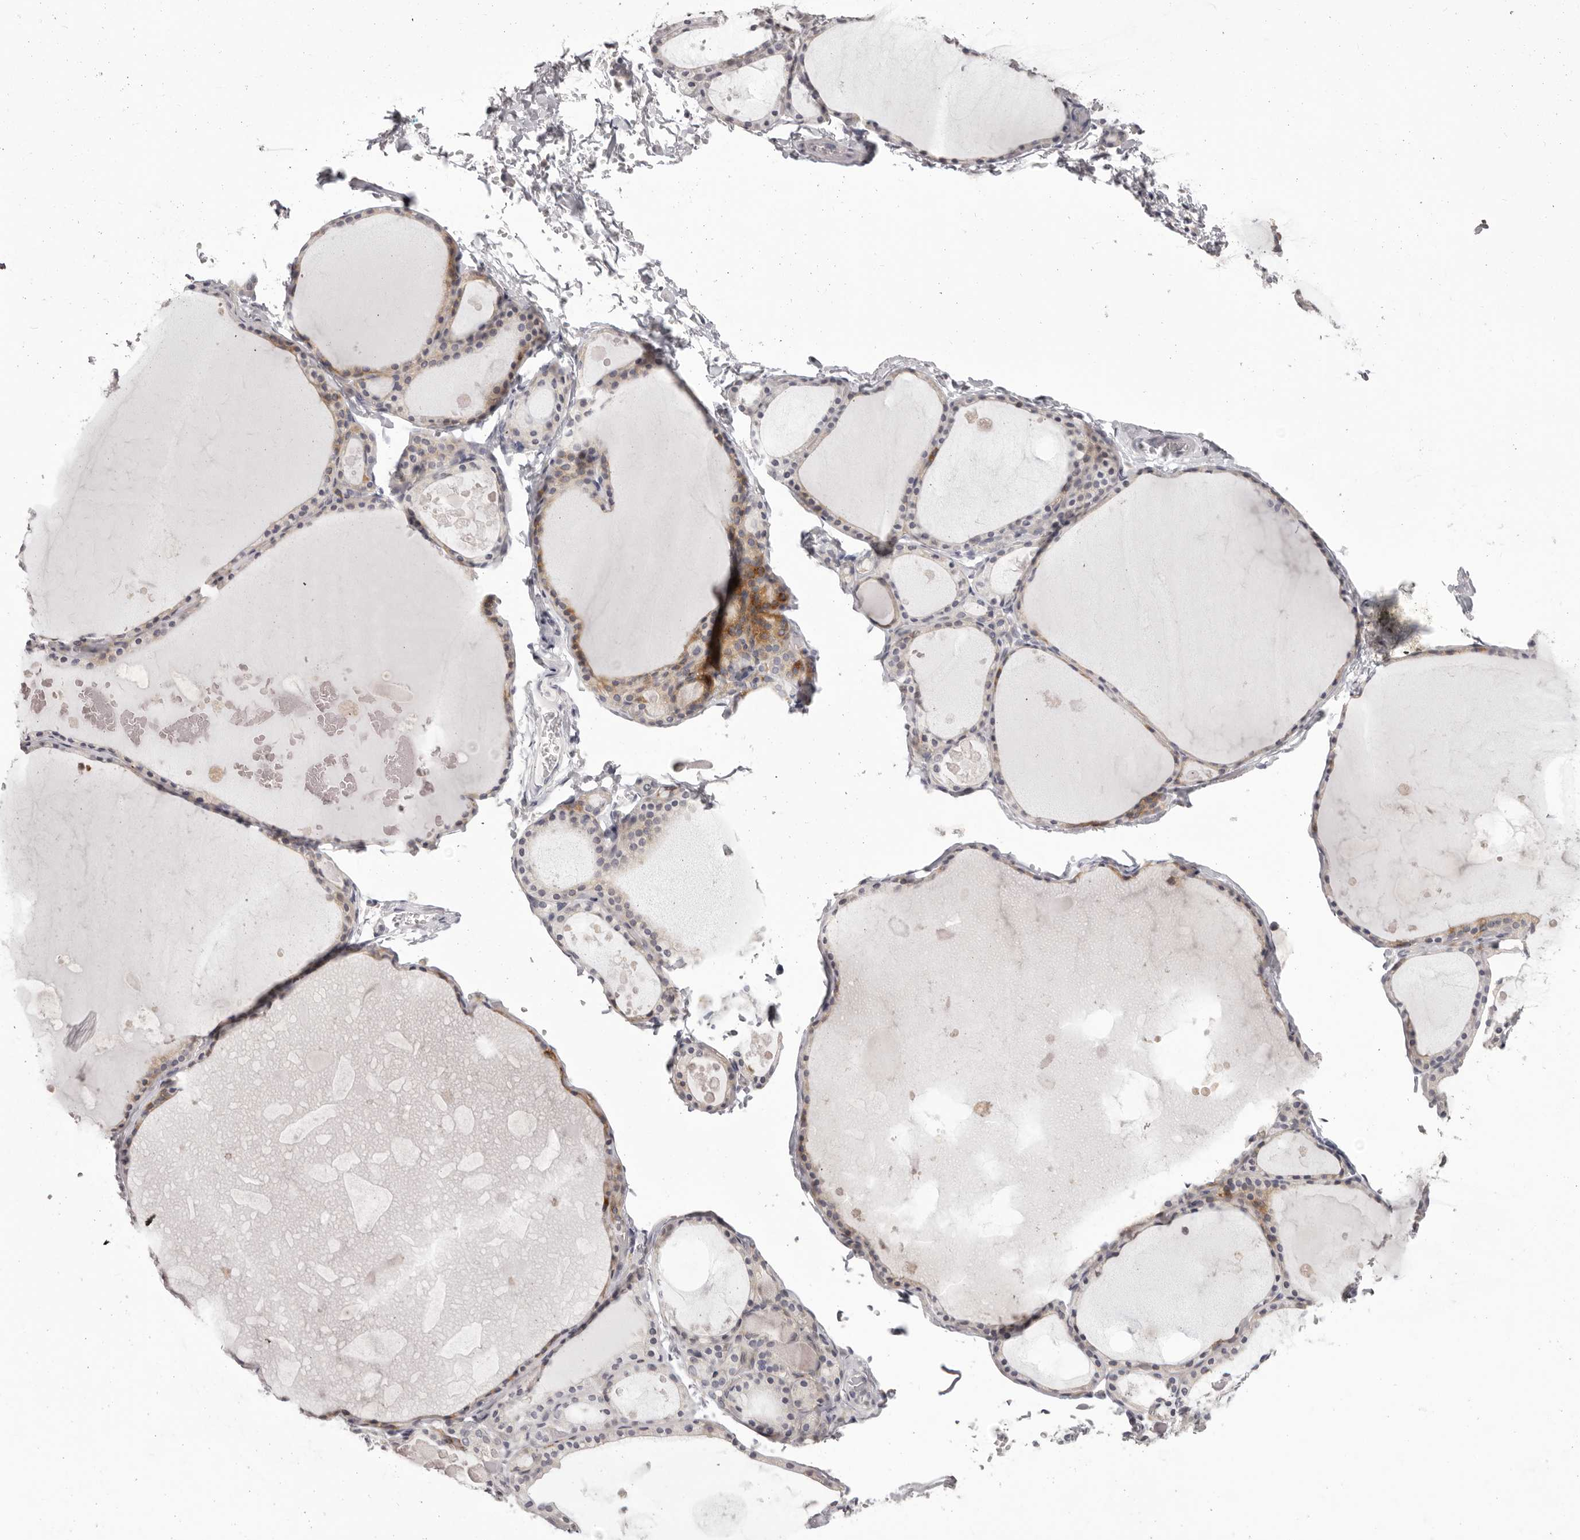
{"staining": {"intensity": "strong", "quantity": "25%-75%", "location": "cytoplasmic/membranous"}, "tissue": "thyroid gland", "cell_type": "Glandular cells", "image_type": "normal", "snomed": [{"axis": "morphology", "description": "Normal tissue, NOS"}, {"axis": "topography", "description": "Thyroid gland"}], "caption": "A brown stain labels strong cytoplasmic/membranous staining of a protein in glandular cells of normal human thyroid gland. (DAB (3,3'-diaminobenzidine) IHC with brightfield microscopy, high magnification).", "gene": "OTUD3", "patient": {"sex": "male", "age": 56}}